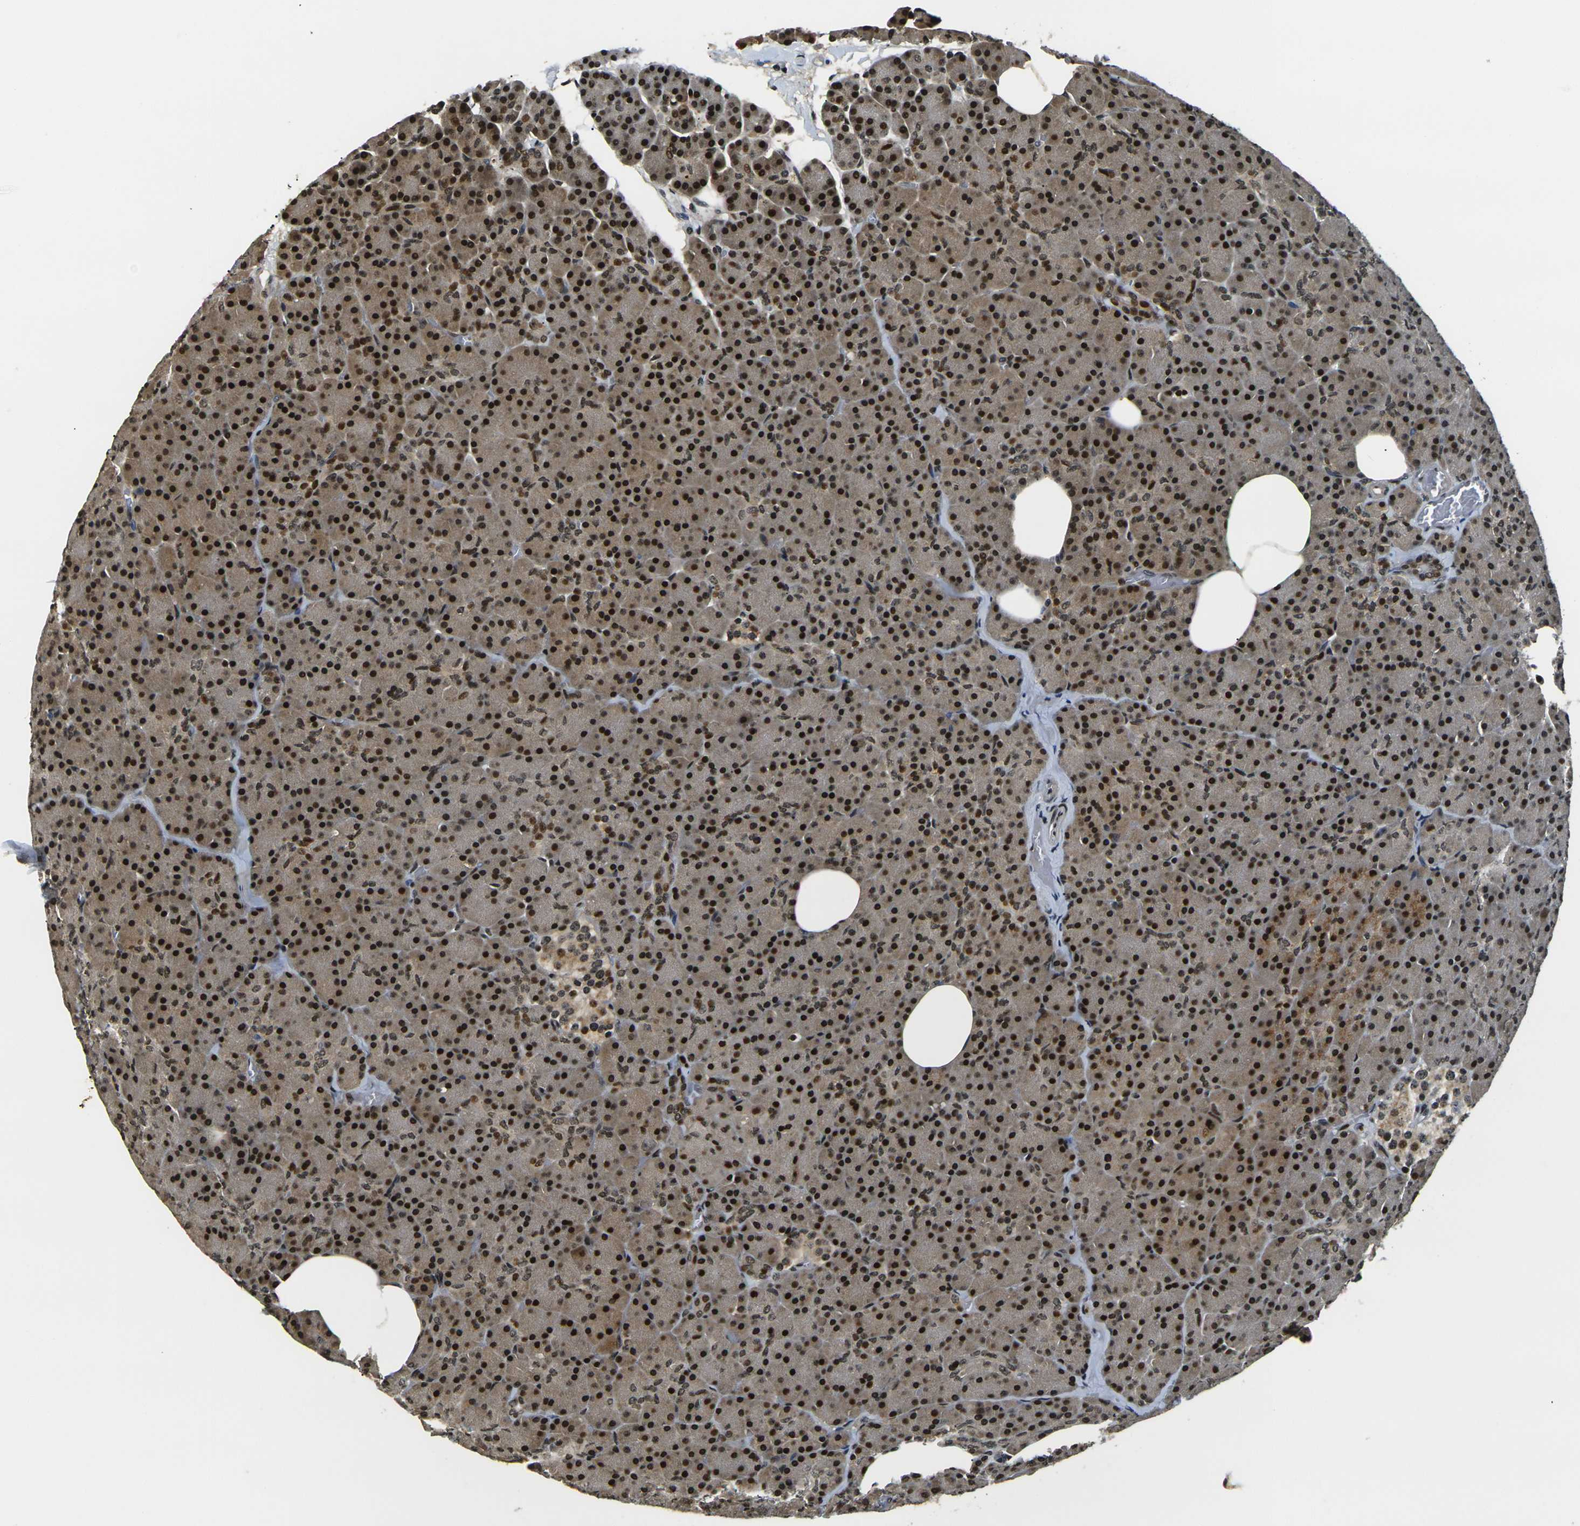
{"staining": {"intensity": "strong", "quantity": ">75%", "location": "cytoplasmic/membranous,nuclear"}, "tissue": "pancreas", "cell_type": "Exocrine glandular cells", "image_type": "normal", "snomed": [{"axis": "morphology", "description": "Normal tissue, NOS"}, {"axis": "topography", "description": "Pancreas"}], "caption": "A histopathology image of human pancreas stained for a protein reveals strong cytoplasmic/membranous,nuclear brown staining in exocrine glandular cells. (Stains: DAB (3,3'-diaminobenzidine) in brown, nuclei in blue, Microscopy: brightfield microscopy at high magnification).", "gene": "ACTL6A", "patient": {"sex": "female", "age": 35}}